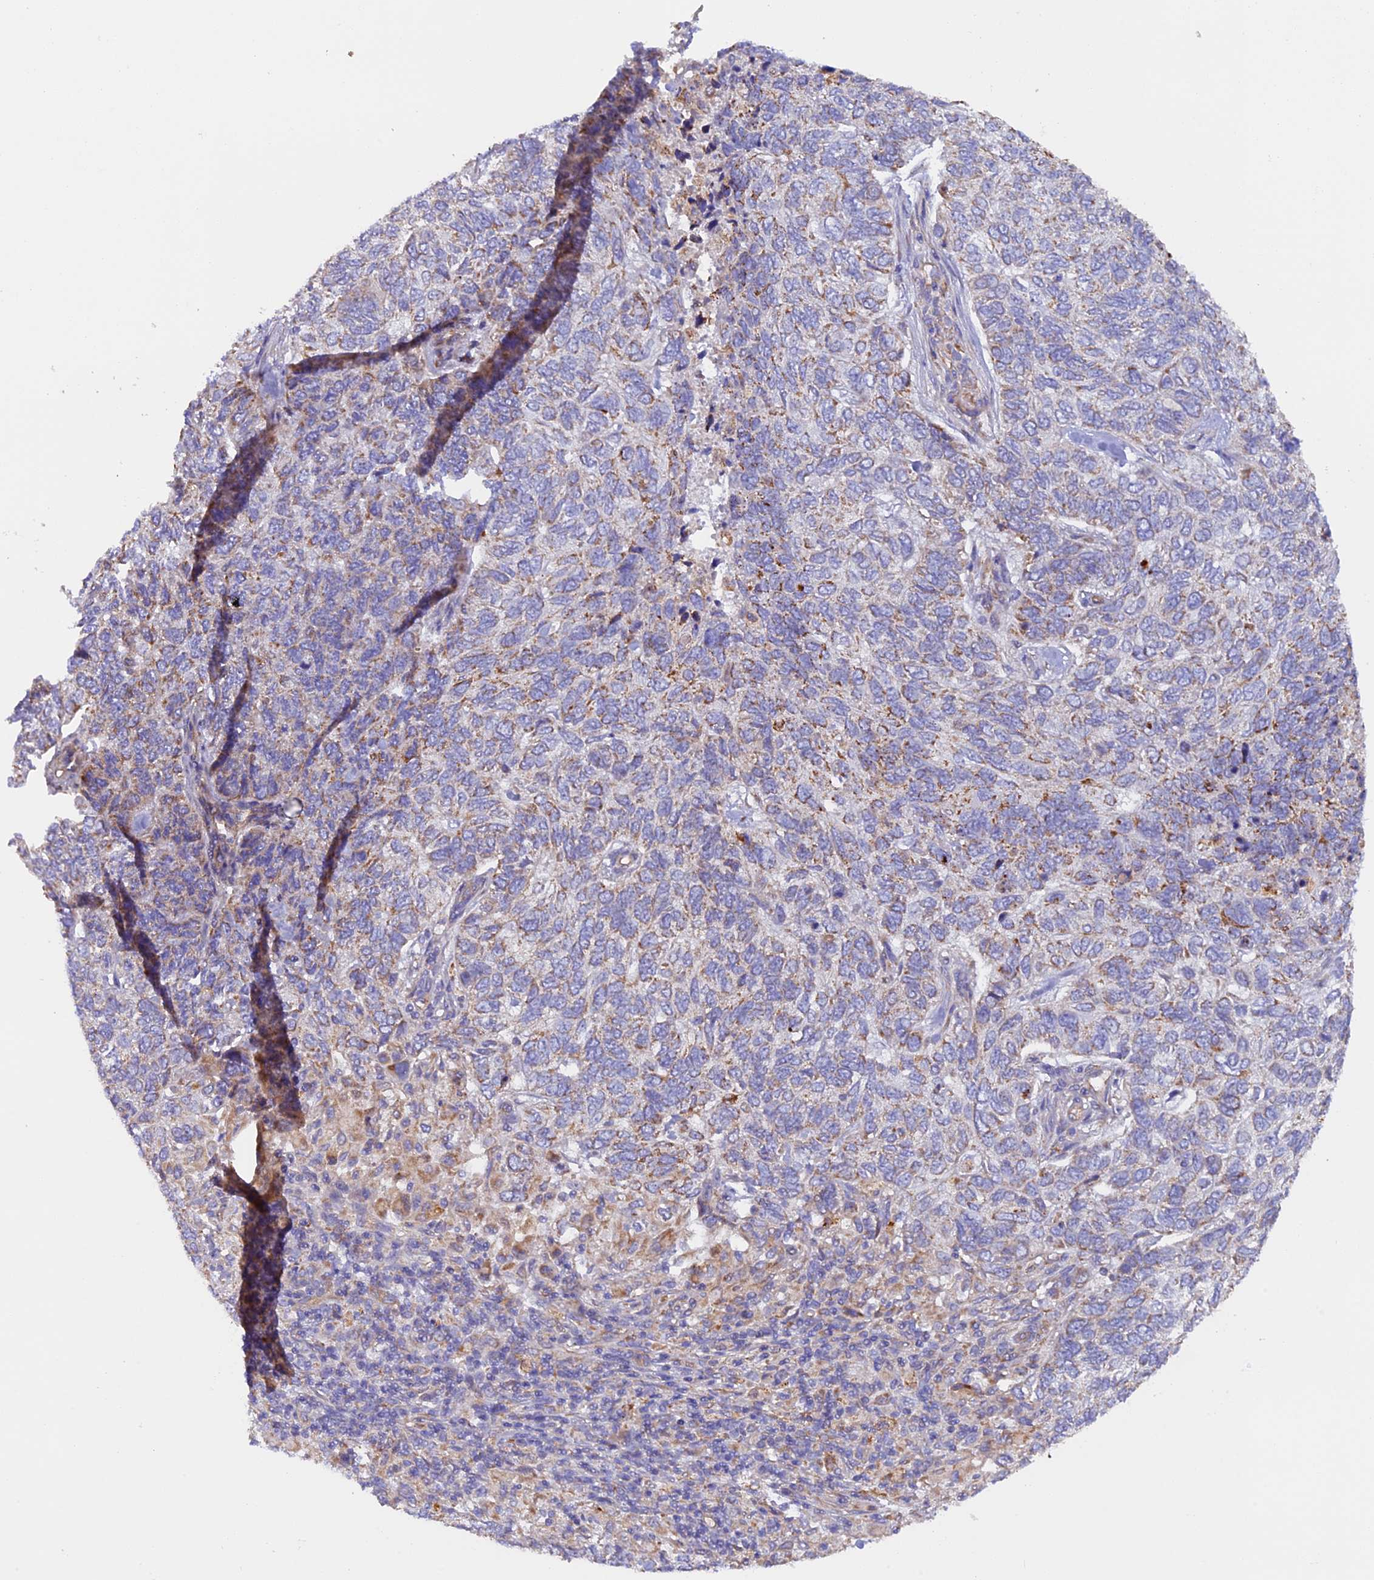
{"staining": {"intensity": "weak", "quantity": "25%-75%", "location": "cytoplasmic/membranous"}, "tissue": "skin cancer", "cell_type": "Tumor cells", "image_type": "cancer", "snomed": [{"axis": "morphology", "description": "Basal cell carcinoma"}, {"axis": "topography", "description": "Skin"}], "caption": "This histopathology image displays immunohistochemistry (IHC) staining of skin cancer (basal cell carcinoma), with low weak cytoplasmic/membranous expression in approximately 25%-75% of tumor cells.", "gene": "DUS3L", "patient": {"sex": "female", "age": 65}}